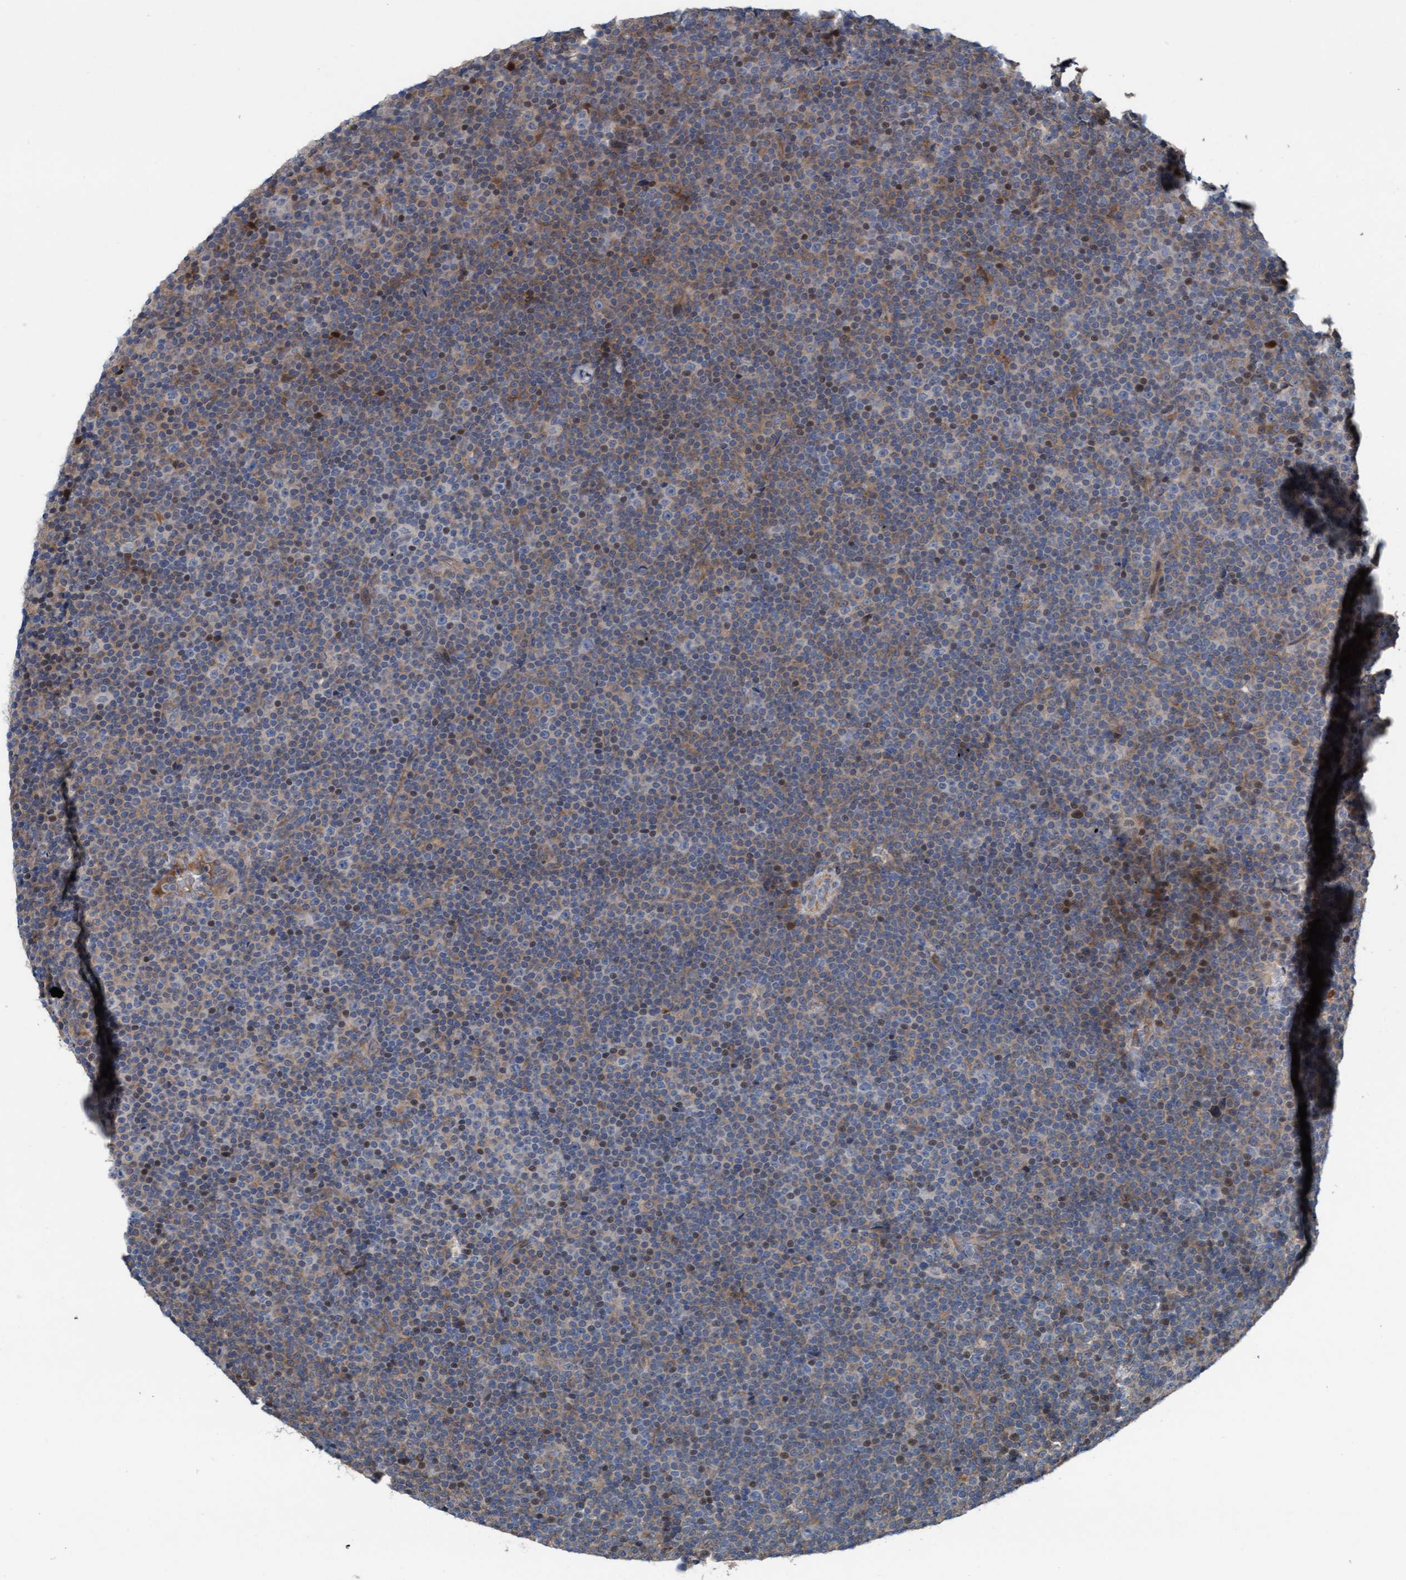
{"staining": {"intensity": "weak", "quantity": "<25%", "location": "cytoplasmic/membranous,nuclear"}, "tissue": "lymphoma", "cell_type": "Tumor cells", "image_type": "cancer", "snomed": [{"axis": "morphology", "description": "Malignant lymphoma, non-Hodgkin's type, Low grade"}, {"axis": "topography", "description": "Lymph node"}], "caption": "DAB immunohistochemical staining of human lymphoma reveals no significant positivity in tumor cells.", "gene": "KLHL26", "patient": {"sex": "female", "age": 67}}